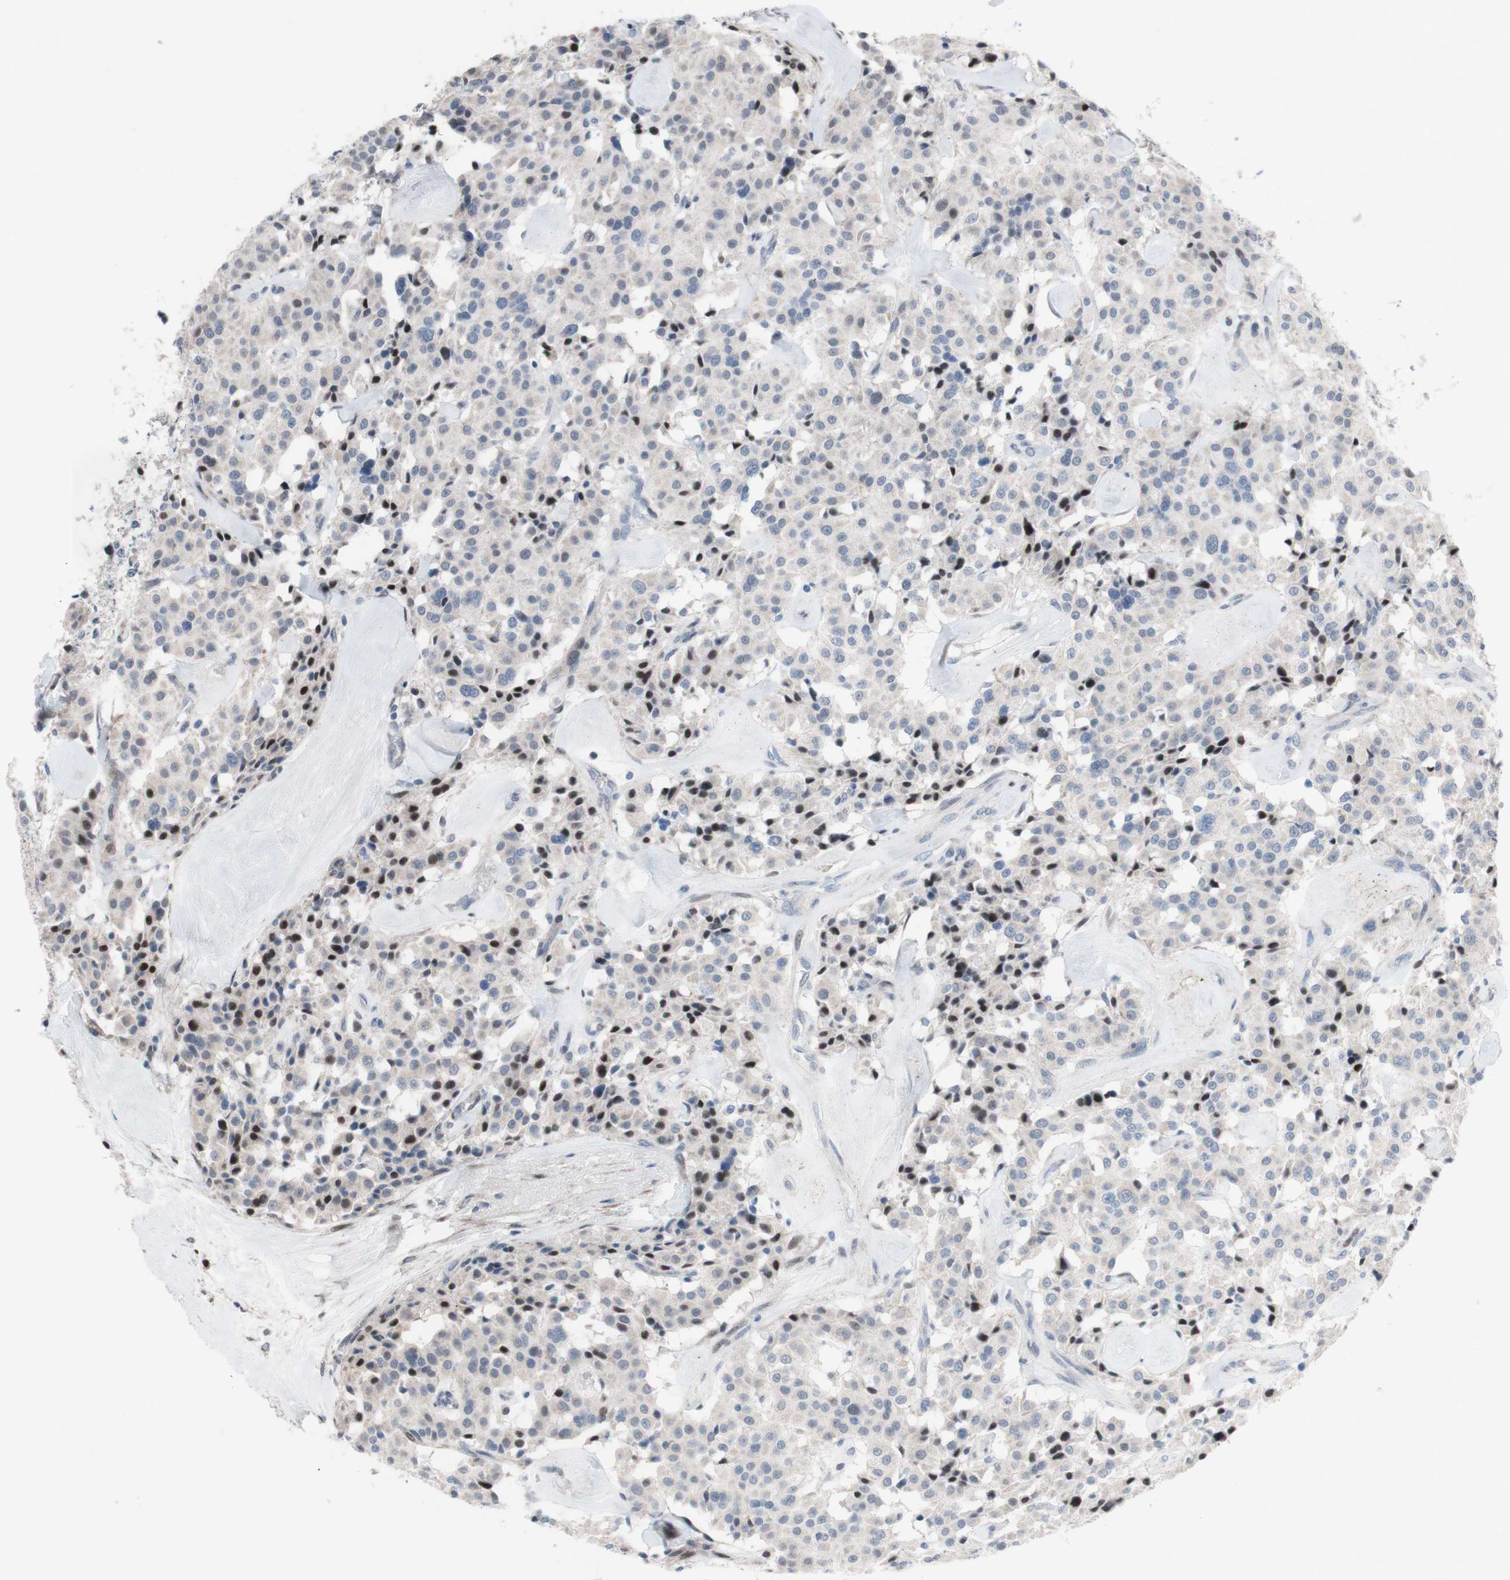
{"staining": {"intensity": "weak", "quantity": "25%-75%", "location": "nuclear"}, "tissue": "carcinoid", "cell_type": "Tumor cells", "image_type": "cancer", "snomed": [{"axis": "morphology", "description": "Carcinoid, malignant, NOS"}, {"axis": "topography", "description": "Lung"}], "caption": "The micrograph displays staining of carcinoid (malignant), revealing weak nuclear protein staining (brown color) within tumor cells.", "gene": "PHTF2", "patient": {"sex": "male", "age": 30}}